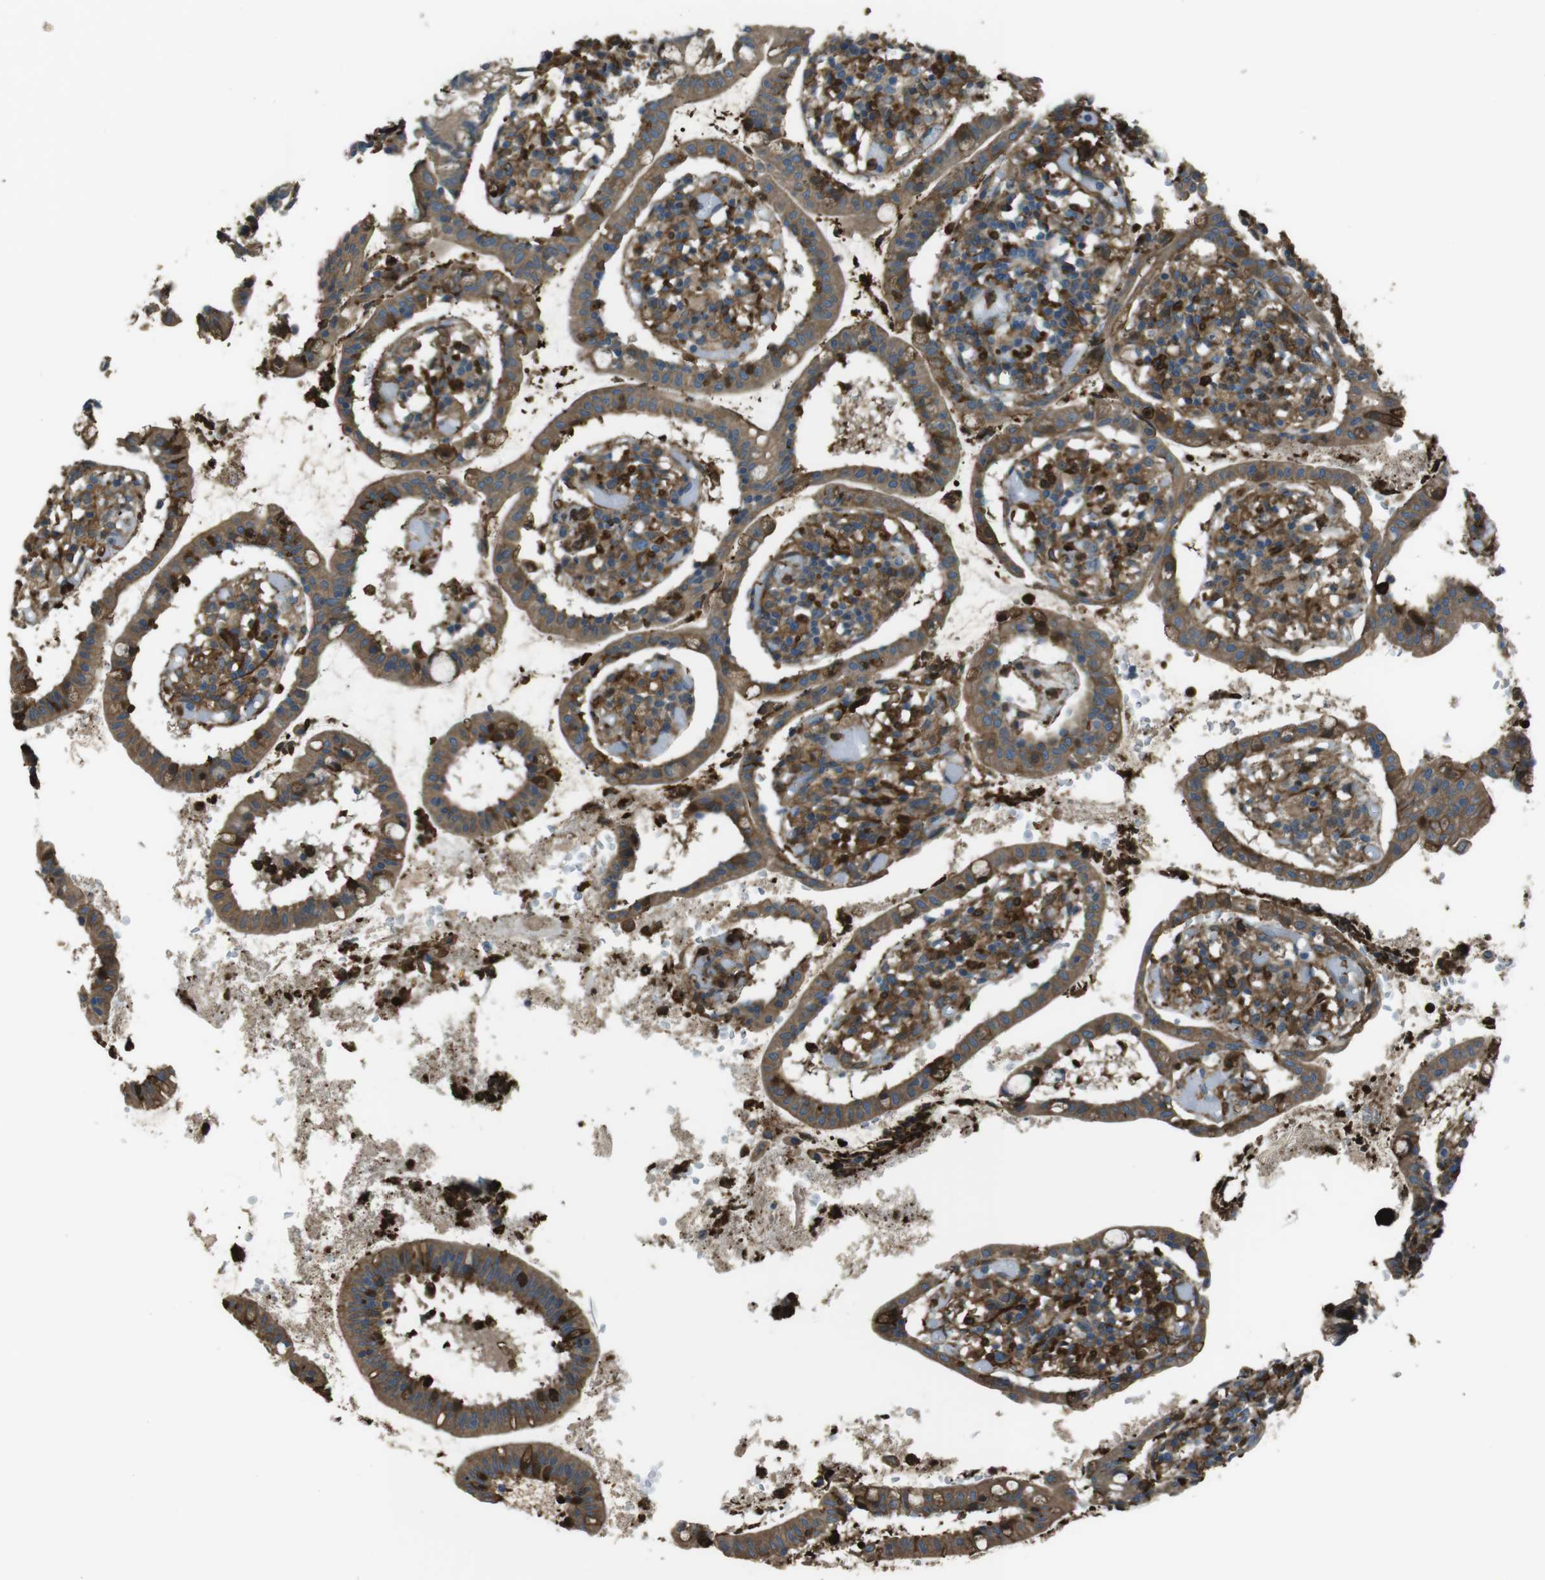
{"staining": {"intensity": "moderate", "quantity": ">75%", "location": "cytoplasmic/membranous"}, "tissue": "small intestine", "cell_type": "Glandular cells", "image_type": "normal", "snomed": [{"axis": "morphology", "description": "Normal tissue, NOS"}, {"axis": "morphology", "description": "Cystadenocarcinoma, serous, Metastatic site"}, {"axis": "topography", "description": "Small intestine"}], "caption": "Immunohistochemical staining of normal small intestine demonstrates moderate cytoplasmic/membranous protein expression in approximately >75% of glandular cells.", "gene": "SFT2D1", "patient": {"sex": "female", "age": 61}}